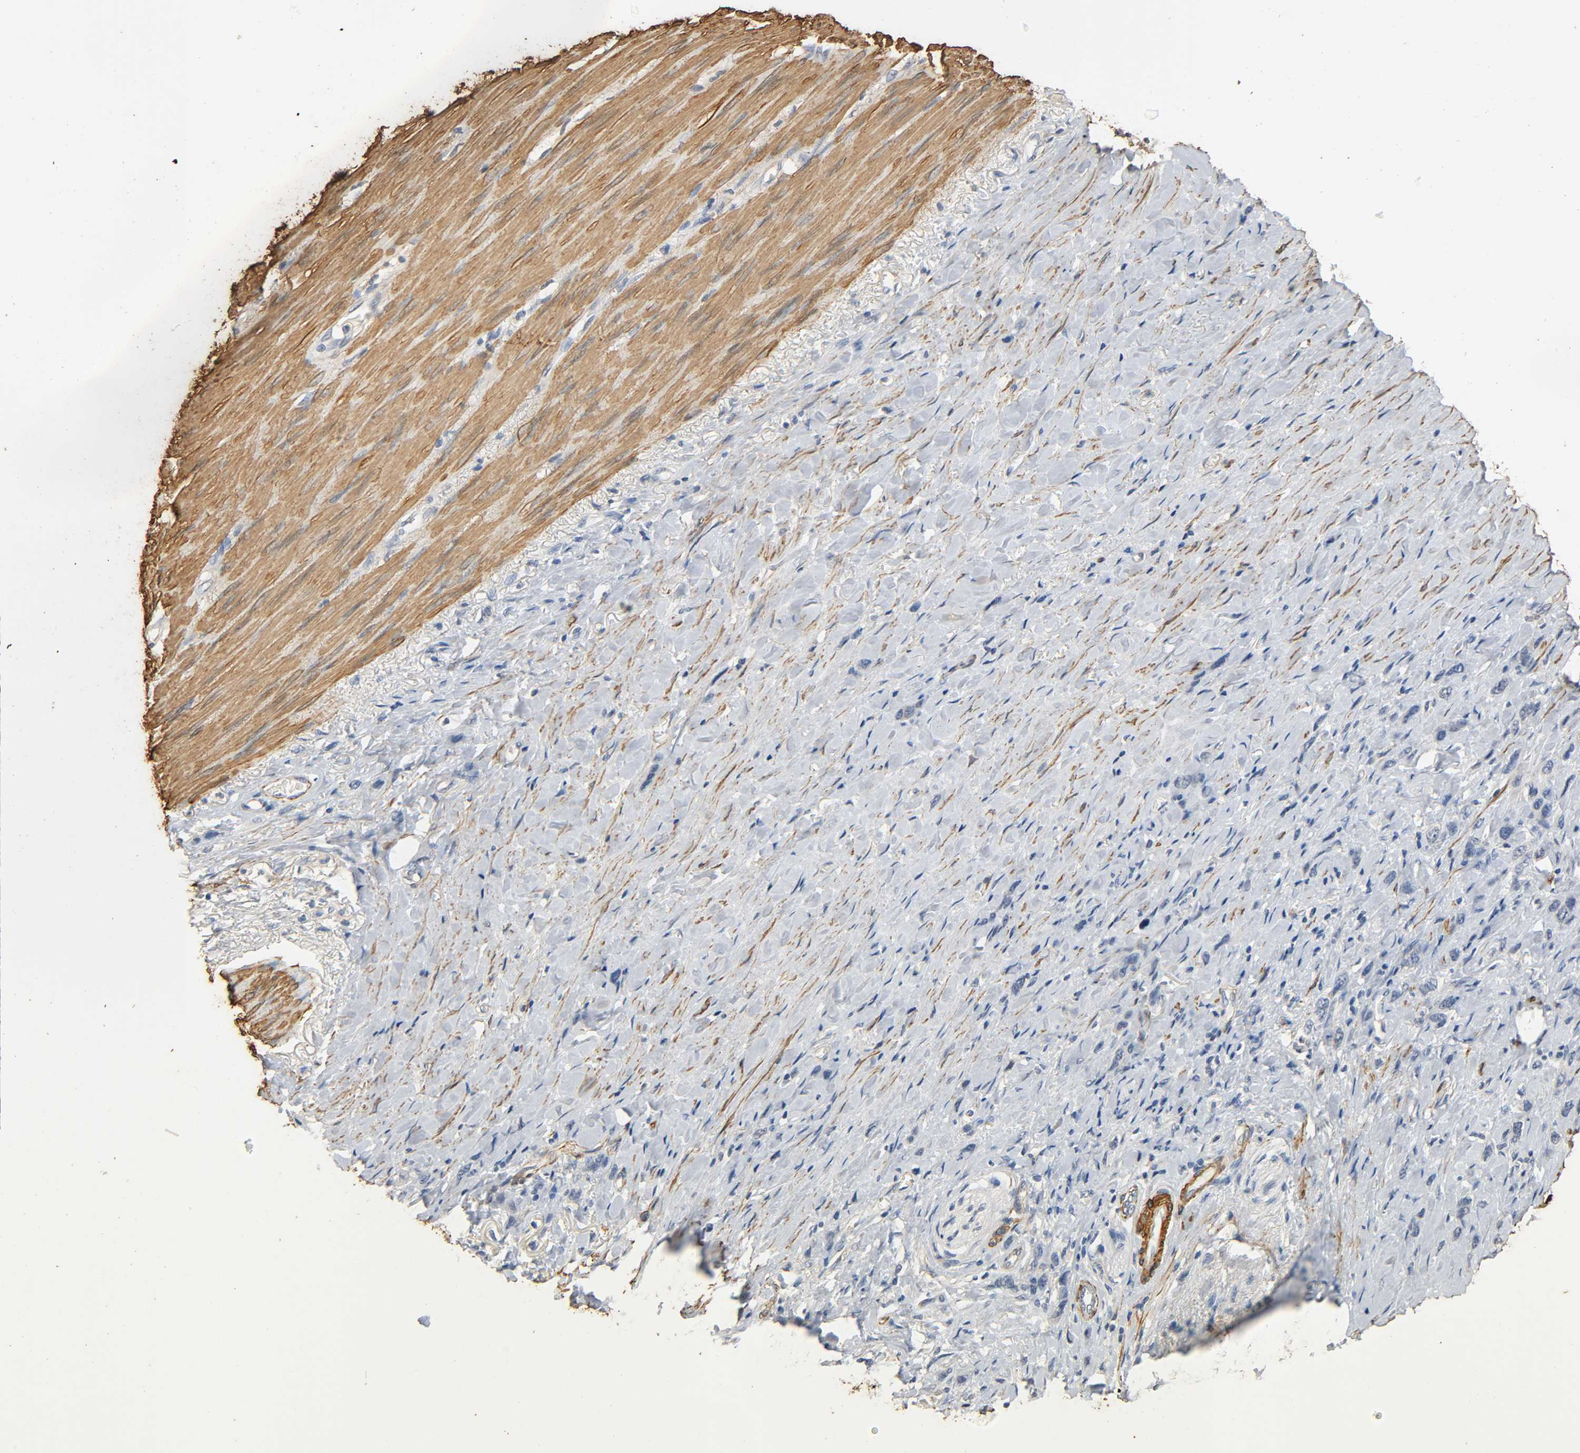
{"staining": {"intensity": "negative", "quantity": "none", "location": "none"}, "tissue": "stomach cancer", "cell_type": "Tumor cells", "image_type": "cancer", "snomed": [{"axis": "morphology", "description": "Normal tissue, NOS"}, {"axis": "morphology", "description": "Adenocarcinoma, NOS"}, {"axis": "morphology", "description": "Adenocarcinoma, High grade"}, {"axis": "topography", "description": "Stomach, upper"}, {"axis": "topography", "description": "Stomach"}], "caption": "DAB (3,3'-diaminobenzidine) immunohistochemical staining of human high-grade adenocarcinoma (stomach) reveals no significant staining in tumor cells.", "gene": "GSTA3", "patient": {"sex": "female", "age": 65}}